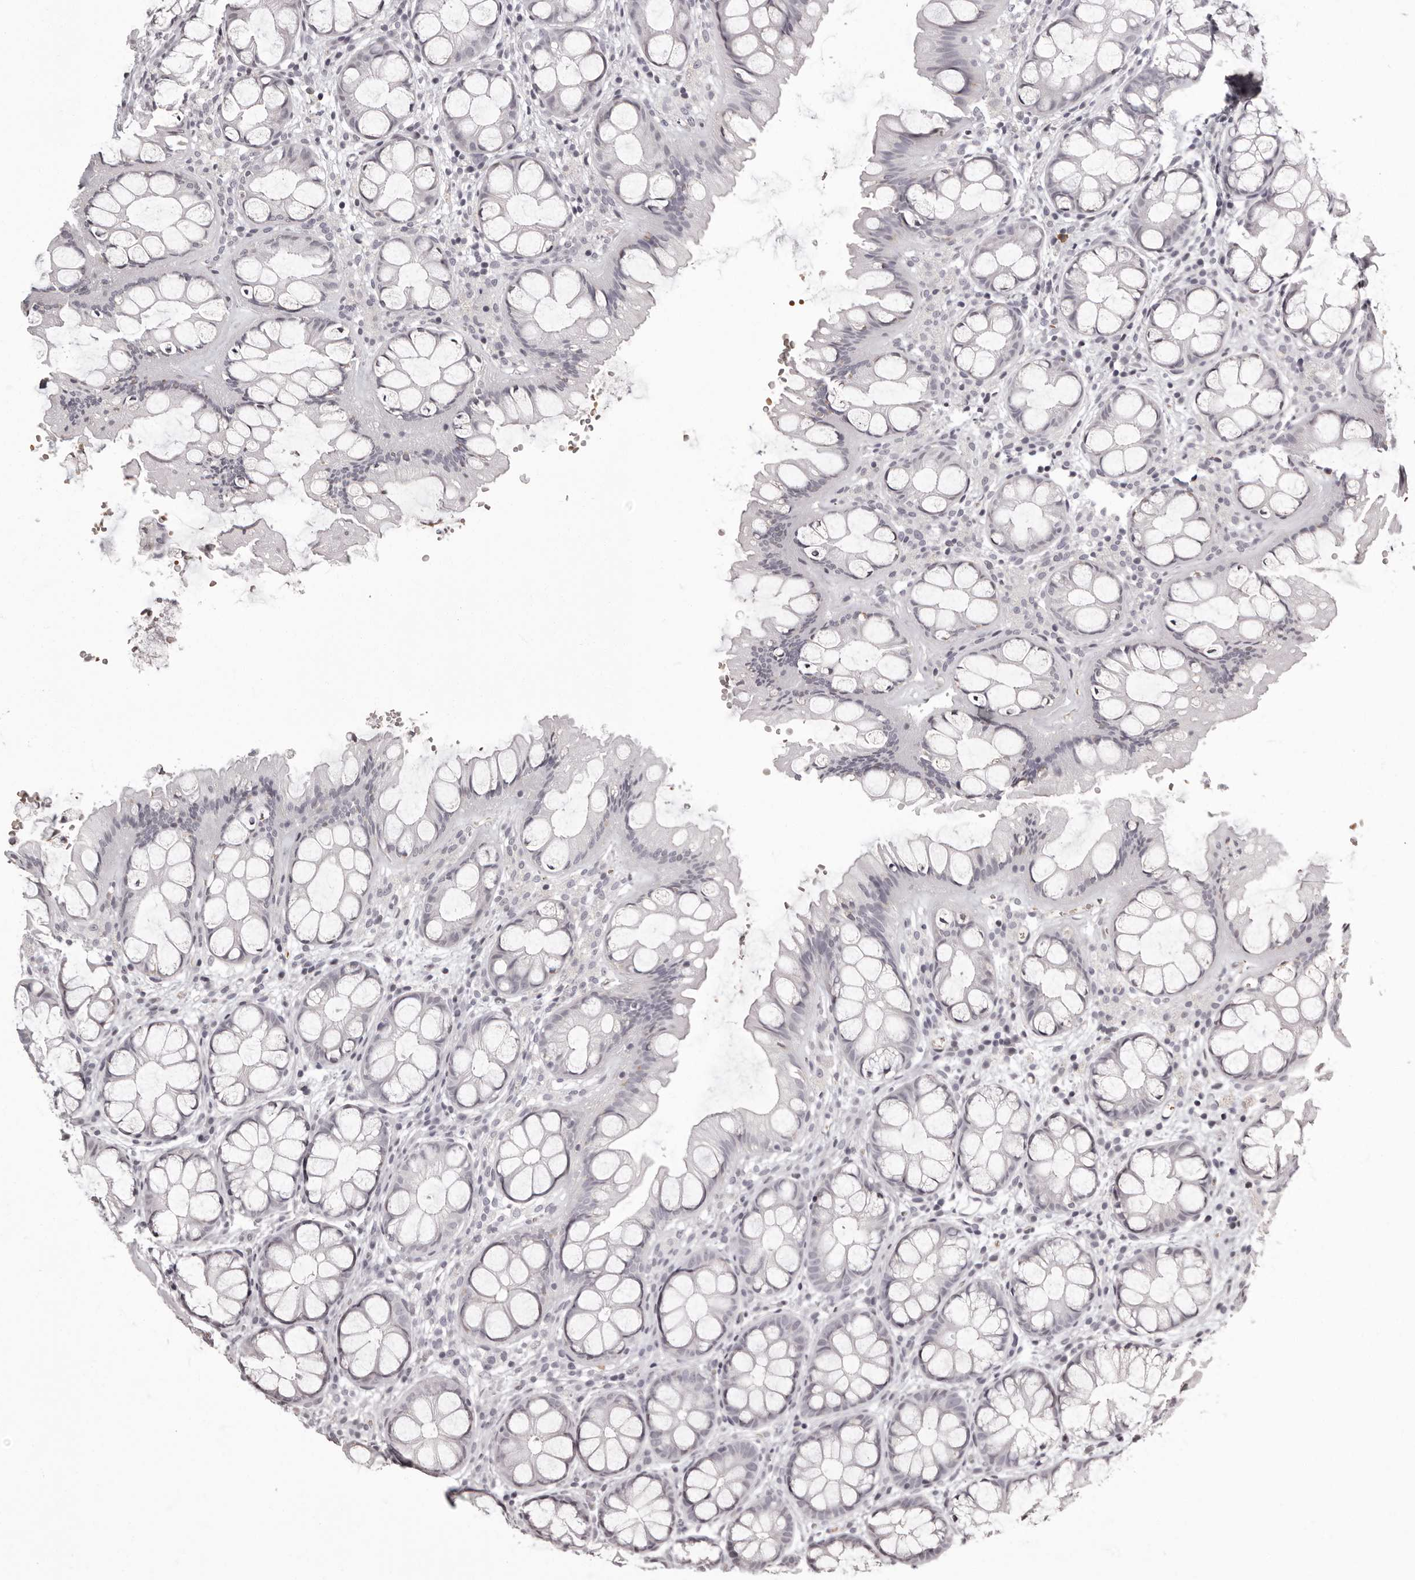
{"staining": {"intensity": "negative", "quantity": "none", "location": "none"}, "tissue": "colon", "cell_type": "Endothelial cells", "image_type": "normal", "snomed": [{"axis": "morphology", "description": "Normal tissue, NOS"}, {"axis": "topography", "description": "Colon"}], "caption": "Human colon stained for a protein using IHC demonstrates no expression in endothelial cells.", "gene": "C8orf74", "patient": {"sex": "male", "age": 47}}